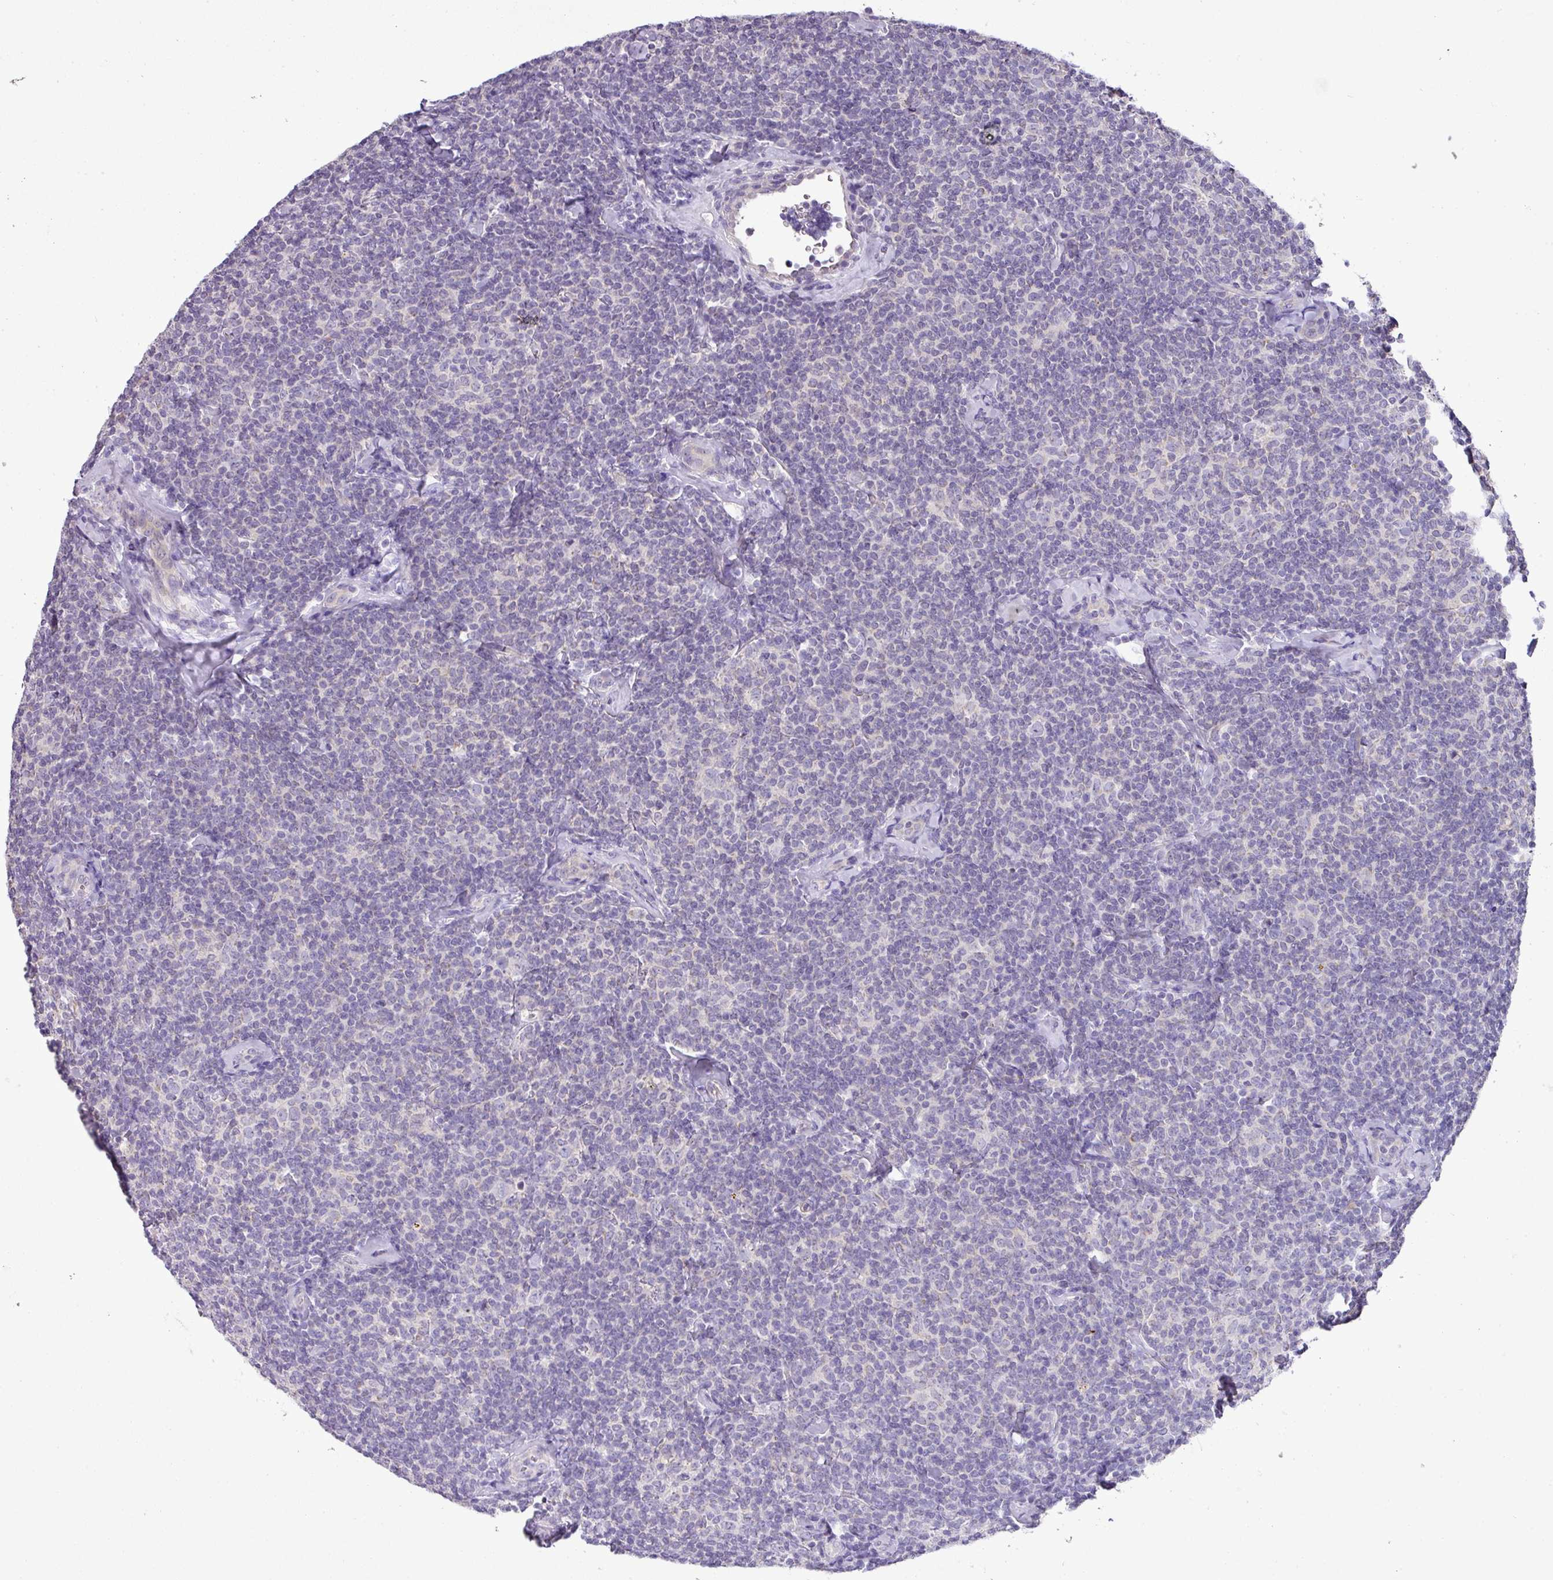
{"staining": {"intensity": "negative", "quantity": "none", "location": "none"}, "tissue": "lymphoma", "cell_type": "Tumor cells", "image_type": "cancer", "snomed": [{"axis": "morphology", "description": "Malignant lymphoma, non-Hodgkin's type, Low grade"}, {"axis": "topography", "description": "Lymph node"}], "caption": "This image is of low-grade malignant lymphoma, non-Hodgkin's type stained with IHC to label a protein in brown with the nuclei are counter-stained blue. There is no staining in tumor cells.", "gene": "BRINP2", "patient": {"sex": "female", "age": 56}}